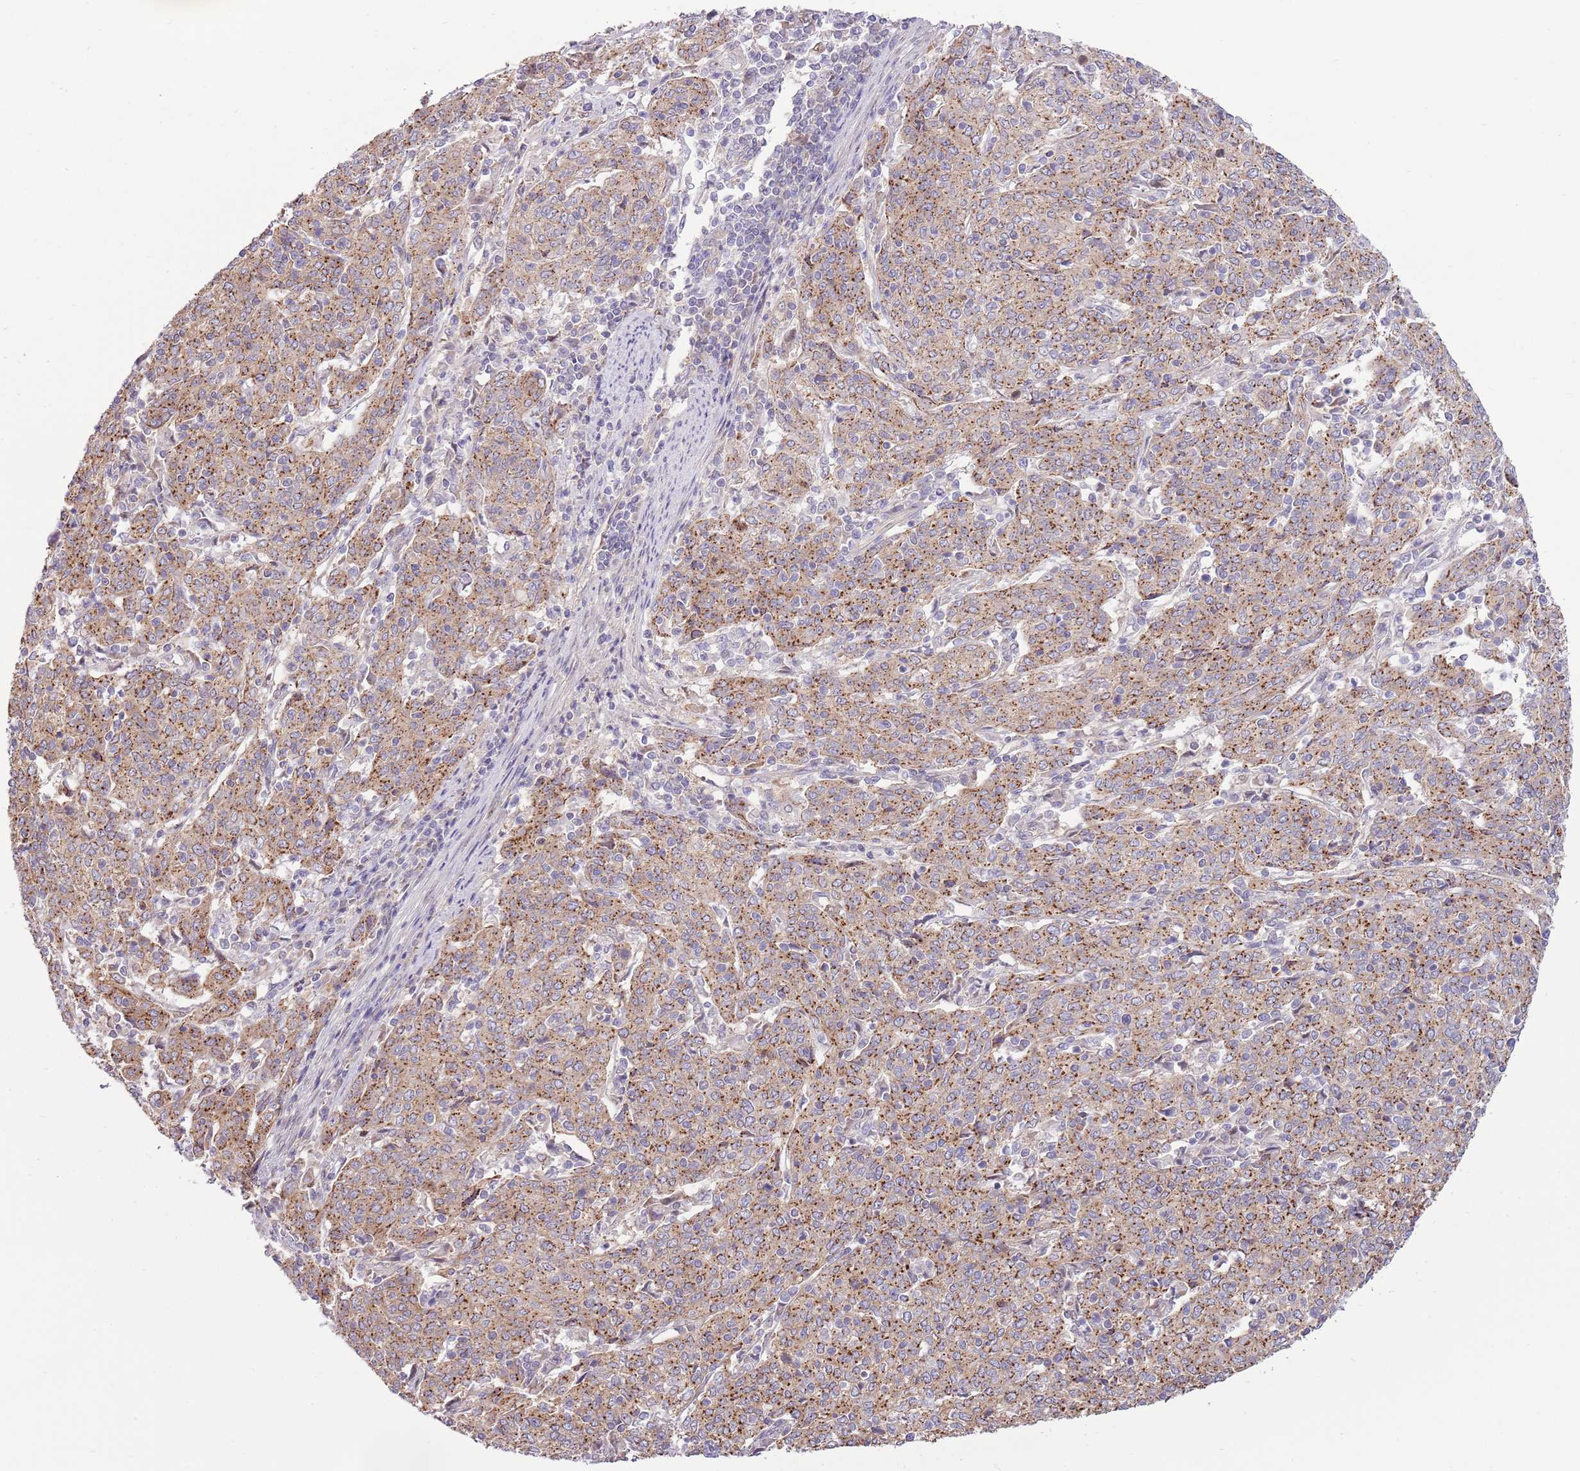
{"staining": {"intensity": "moderate", "quantity": ">75%", "location": "cytoplasmic/membranous"}, "tissue": "cervical cancer", "cell_type": "Tumor cells", "image_type": "cancer", "snomed": [{"axis": "morphology", "description": "Squamous cell carcinoma, NOS"}, {"axis": "topography", "description": "Cervix"}], "caption": "This image exhibits immunohistochemistry staining of human cervical cancer (squamous cell carcinoma), with medium moderate cytoplasmic/membranous positivity in approximately >75% of tumor cells.", "gene": "ARL2BP", "patient": {"sex": "female", "age": 67}}